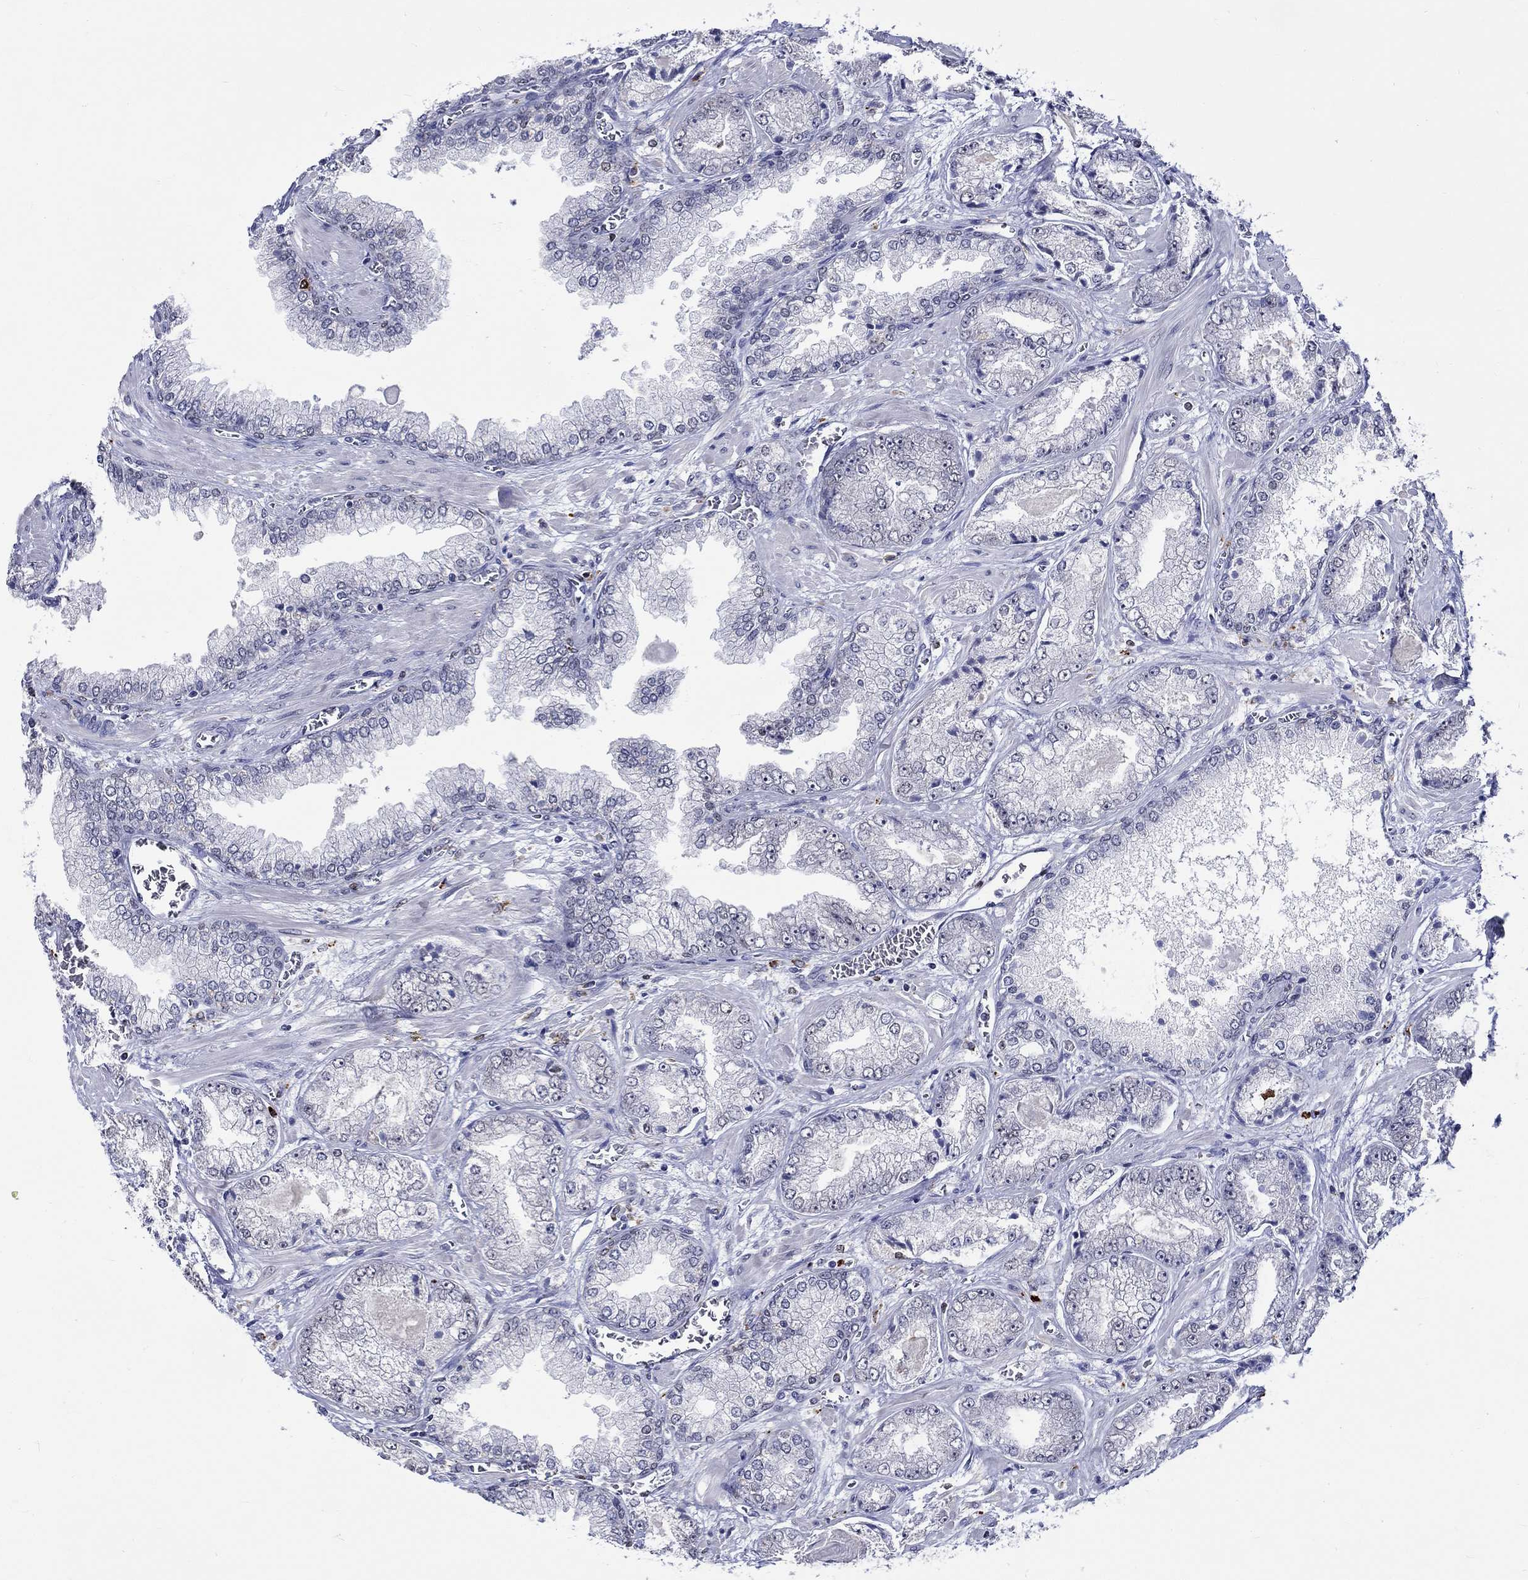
{"staining": {"intensity": "negative", "quantity": "none", "location": "none"}, "tissue": "prostate cancer", "cell_type": "Tumor cells", "image_type": "cancer", "snomed": [{"axis": "morphology", "description": "Adenocarcinoma, Low grade"}, {"axis": "topography", "description": "Prostate"}], "caption": "Prostate cancer was stained to show a protein in brown. There is no significant expression in tumor cells.", "gene": "GATA2", "patient": {"sex": "male", "age": 57}}